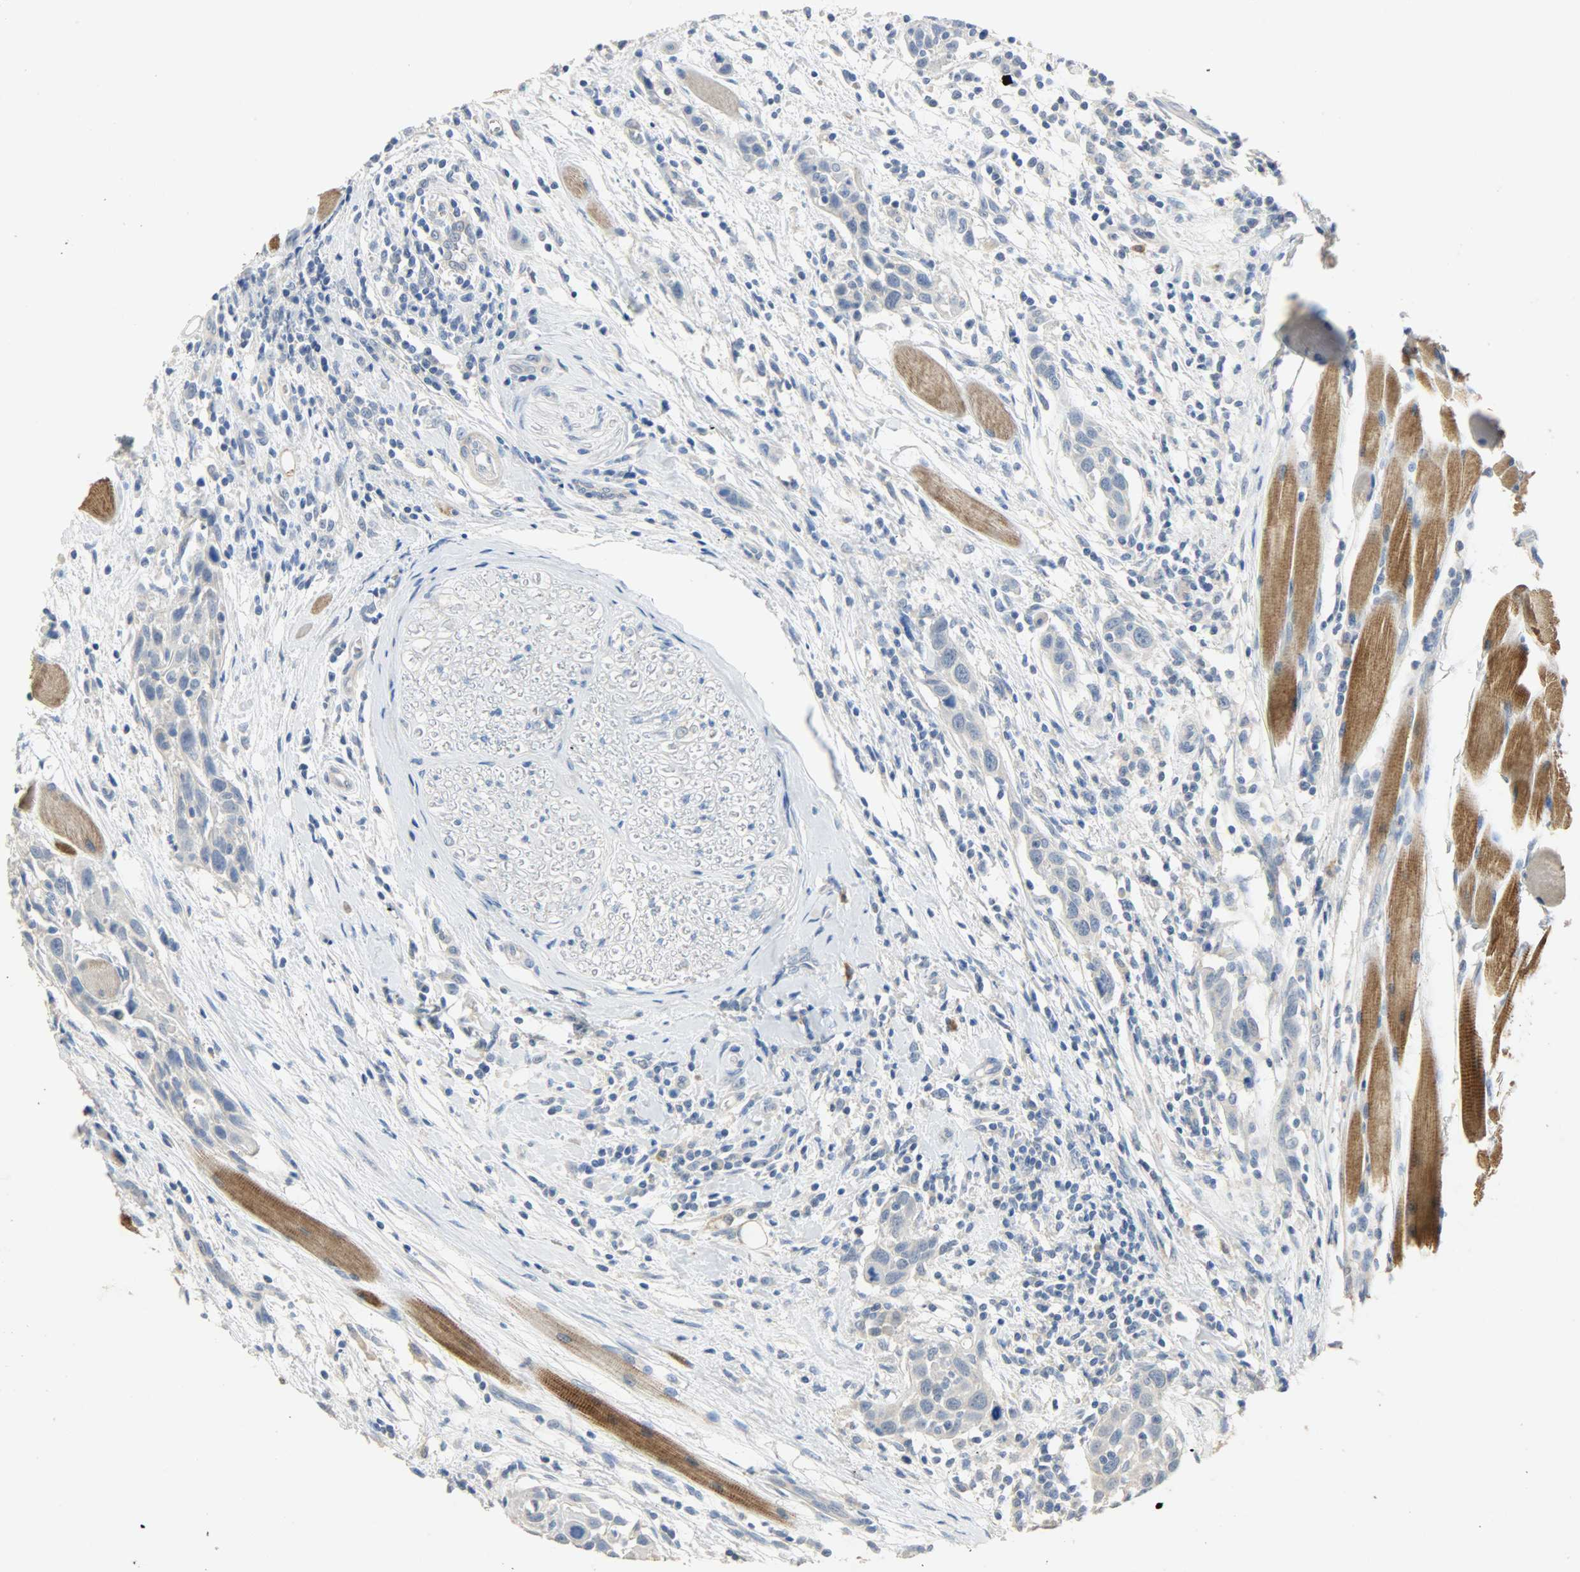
{"staining": {"intensity": "weak", "quantity": "25%-75%", "location": "cytoplasmic/membranous"}, "tissue": "head and neck cancer", "cell_type": "Tumor cells", "image_type": "cancer", "snomed": [{"axis": "morphology", "description": "Normal tissue, NOS"}, {"axis": "morphology", "description": "Squamous cell carcinoma, NOS"}, {"axis": "topography", "description": "Oral tissue"}, {"axis": "topography", "description": "Head-Neck"}], "caption": "Immunohistochemistry (IHC) photomicrograph of squamous cell carcinoma (head and neck) stained for a protein (brown), which demonstrates low levels of weak cytoplasmic/membranous positivity in approximately 25%-75% of tumor cells.", "gene": "CDKN2C", "patient": {"sex": "female", "age": 50}}